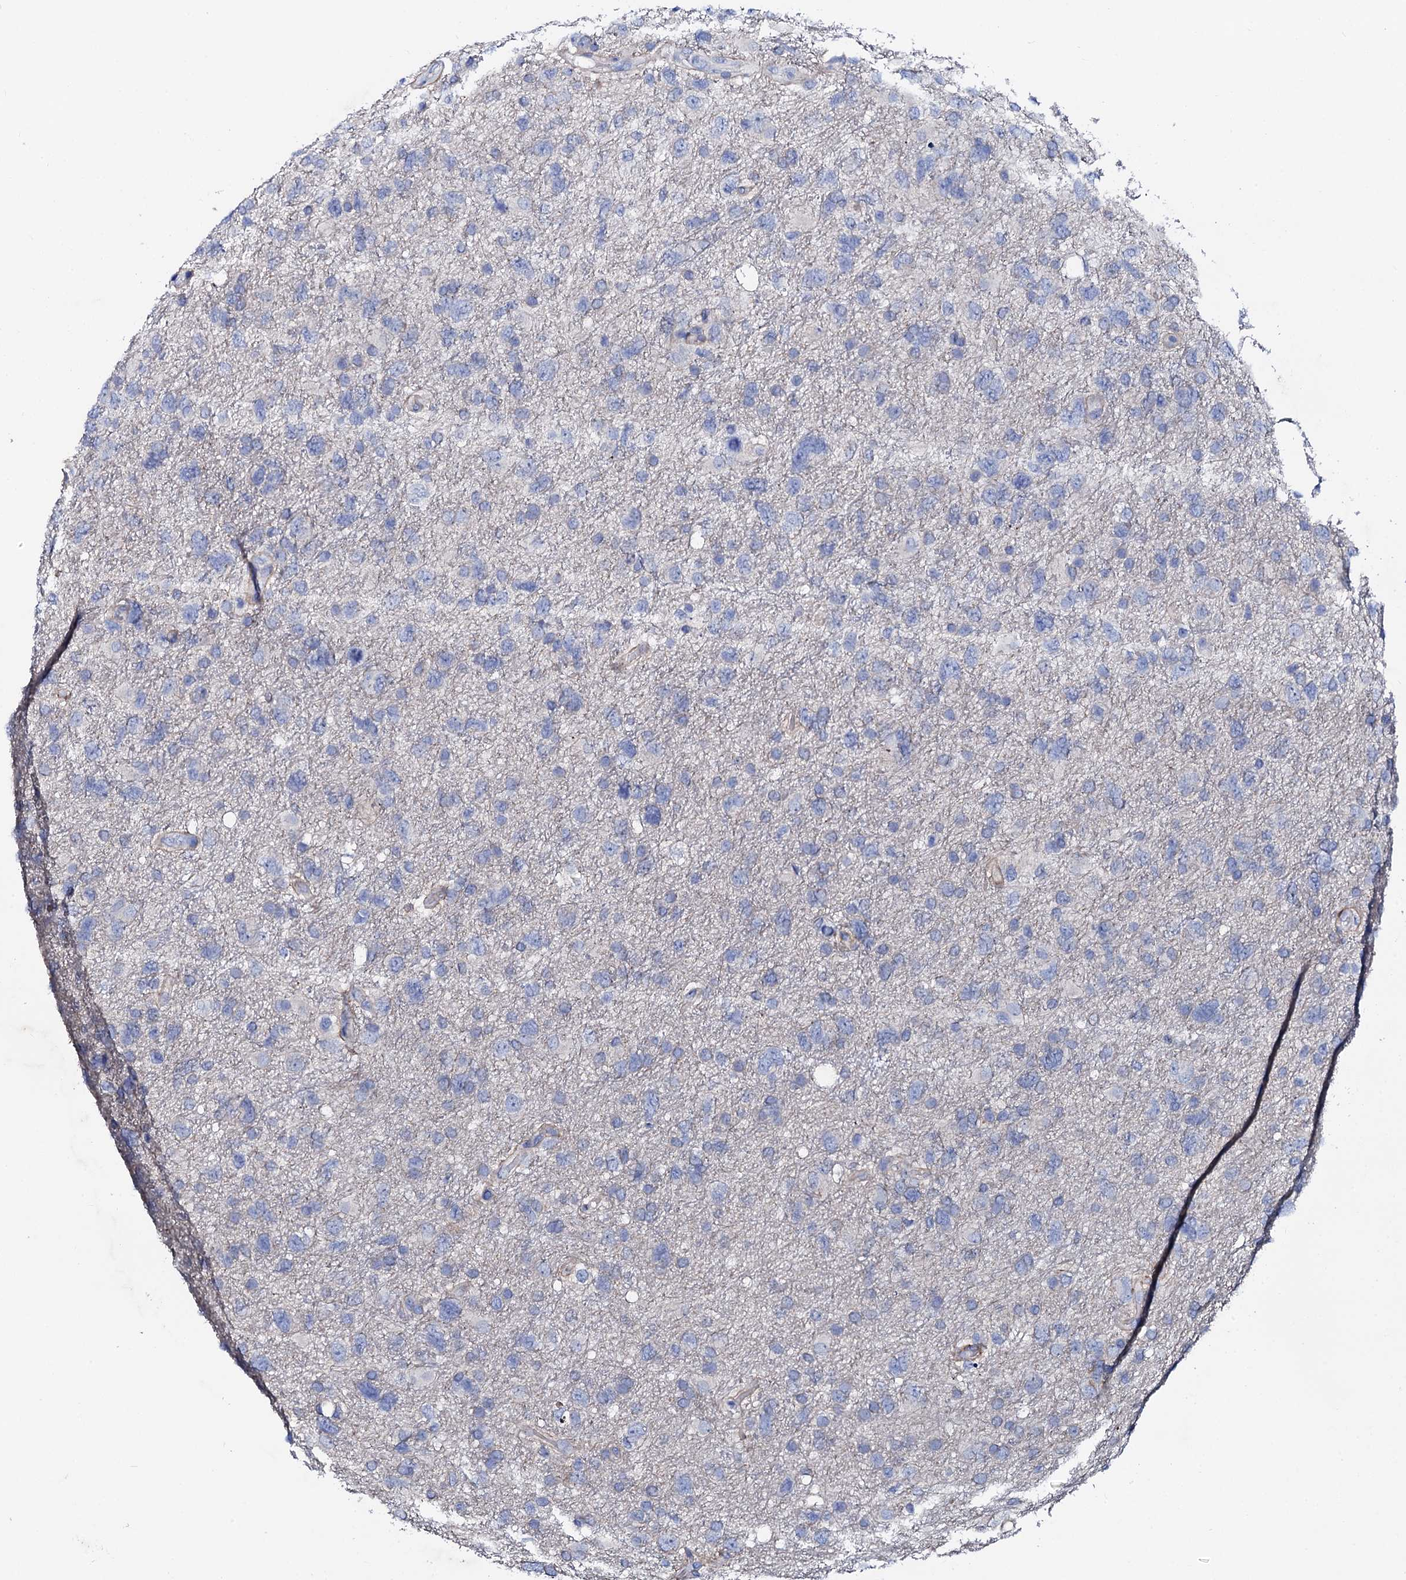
{"staining": {"intensity": "negative", "quantity": "none", "location": "none"}, "tissue": "glioma", "cell_type": "Tumor cells", "image_type": "cancer", "snomed": [{"axis": "morphology", "description": "Glioma, malignant, High grade"}, {"axis": "topography", "description": "Brain"}], "caption": "DAB (3,3'-diaminobenzidine) immunohistochemical staining of human glioma shows no significant staining in tumor cells.", "gene": "TRDN", "patient": {"sex": "male", "age": 61}}